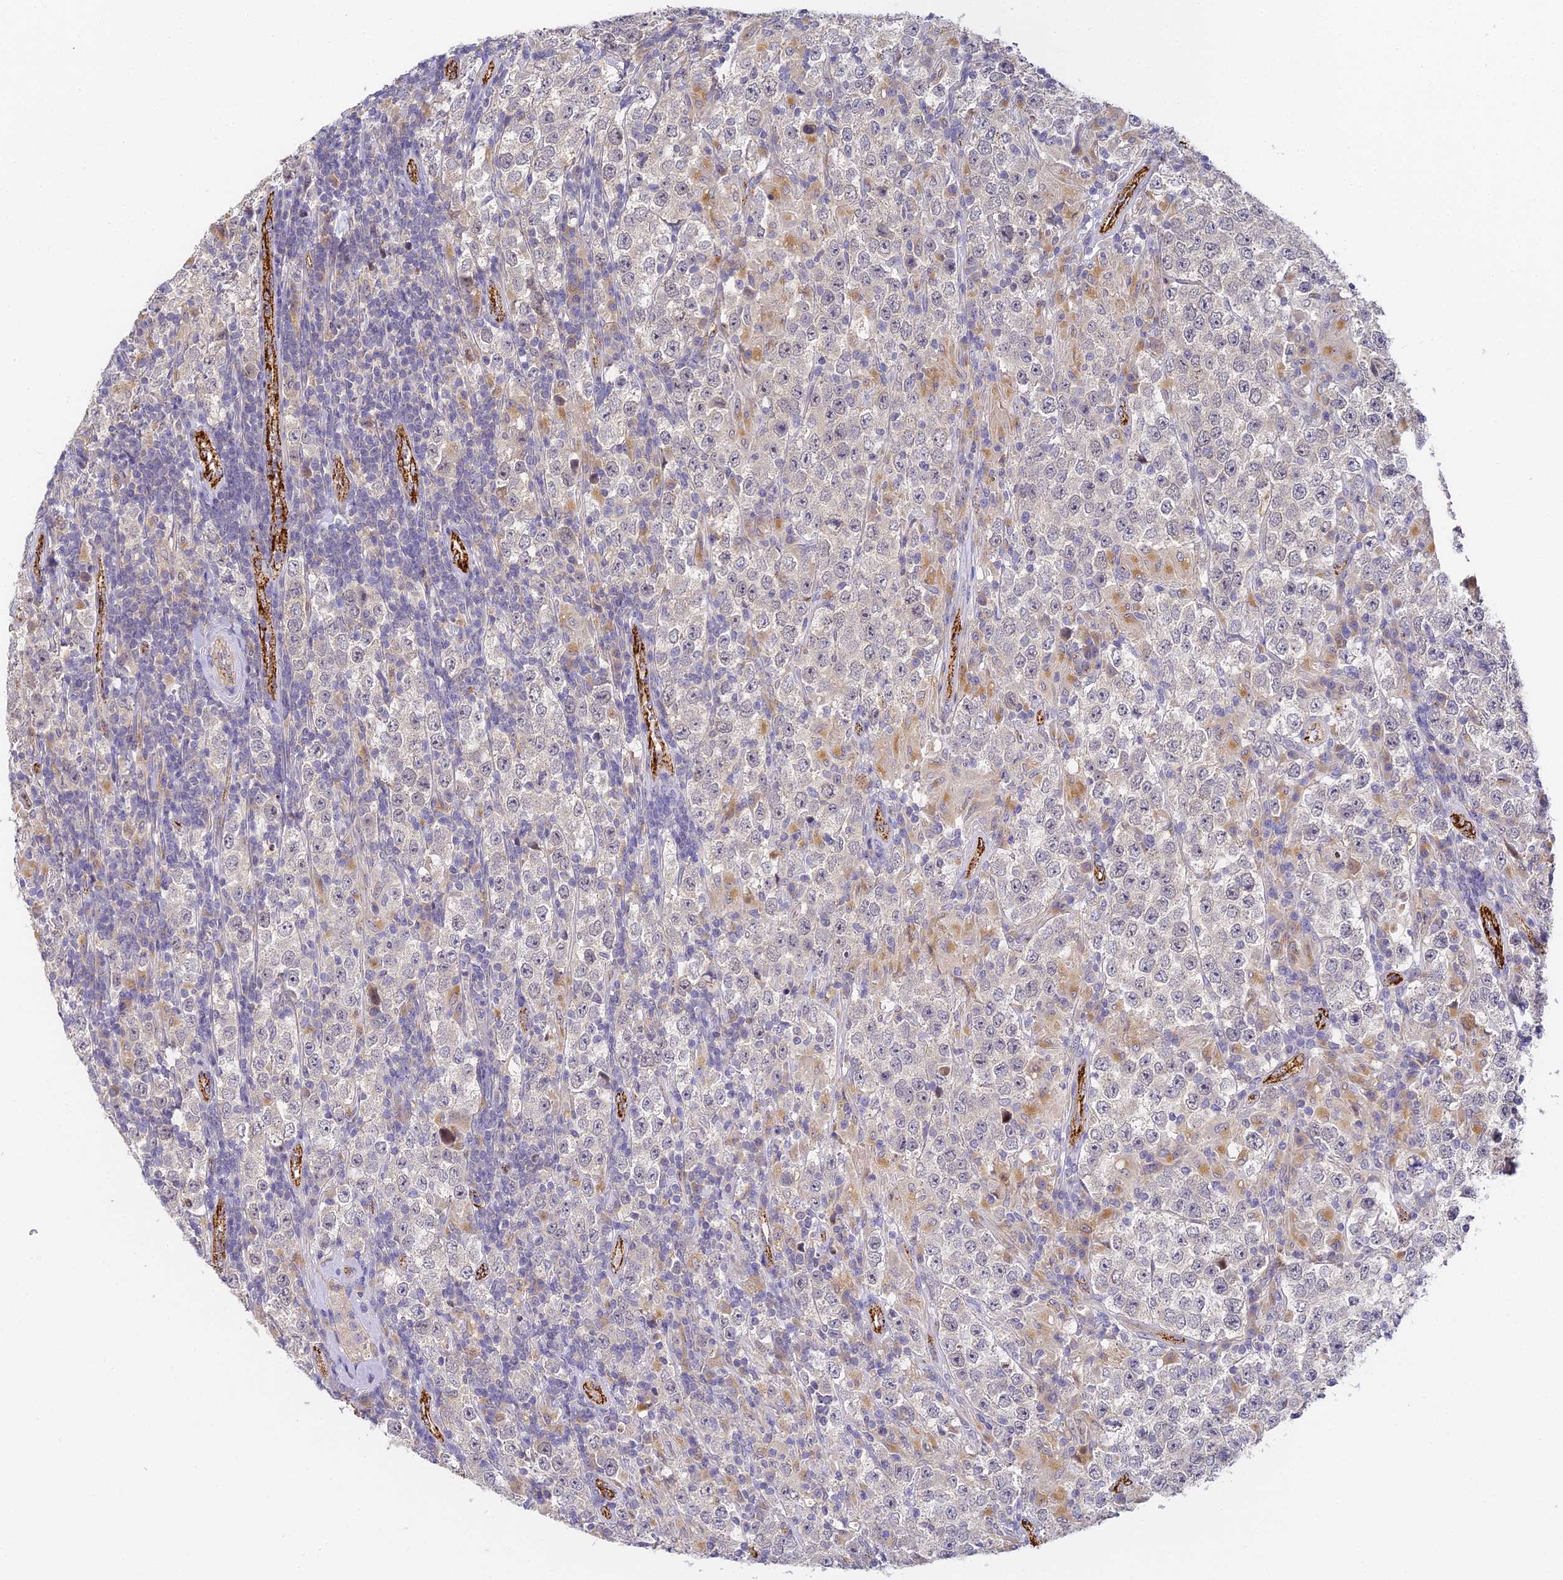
{"staining": {"intensity": "weak", "quantity": "<25%", "location": "cytoplasmic/membranous"}, "tissue": "testis cancer", "cell_type": "Tumor cells", "image_type": "cancer", "snomed": [{"axis": "morphology", "description": "Normal tissue, NOS"}, {"axis": "morphology", "description": "Urothelial carcinoma, High grade"}, {"axis": "morphology", "description": "Seminoma, NOS"}, {"axis": "morphology", "description": "Carcinoma, Embryonal, NOS"}, {"axis": "topography", "description": "Urinary bladder"}, {"axis": "topography", "description": "Testis"}], "caption": "This is a micrograph of IHC staining of high-grade urothelial carcinoma (testis), which shows no positivity in tumor cells.", "gene": "DNAAF10", "patient": {"sex": "male", "age": 41}}